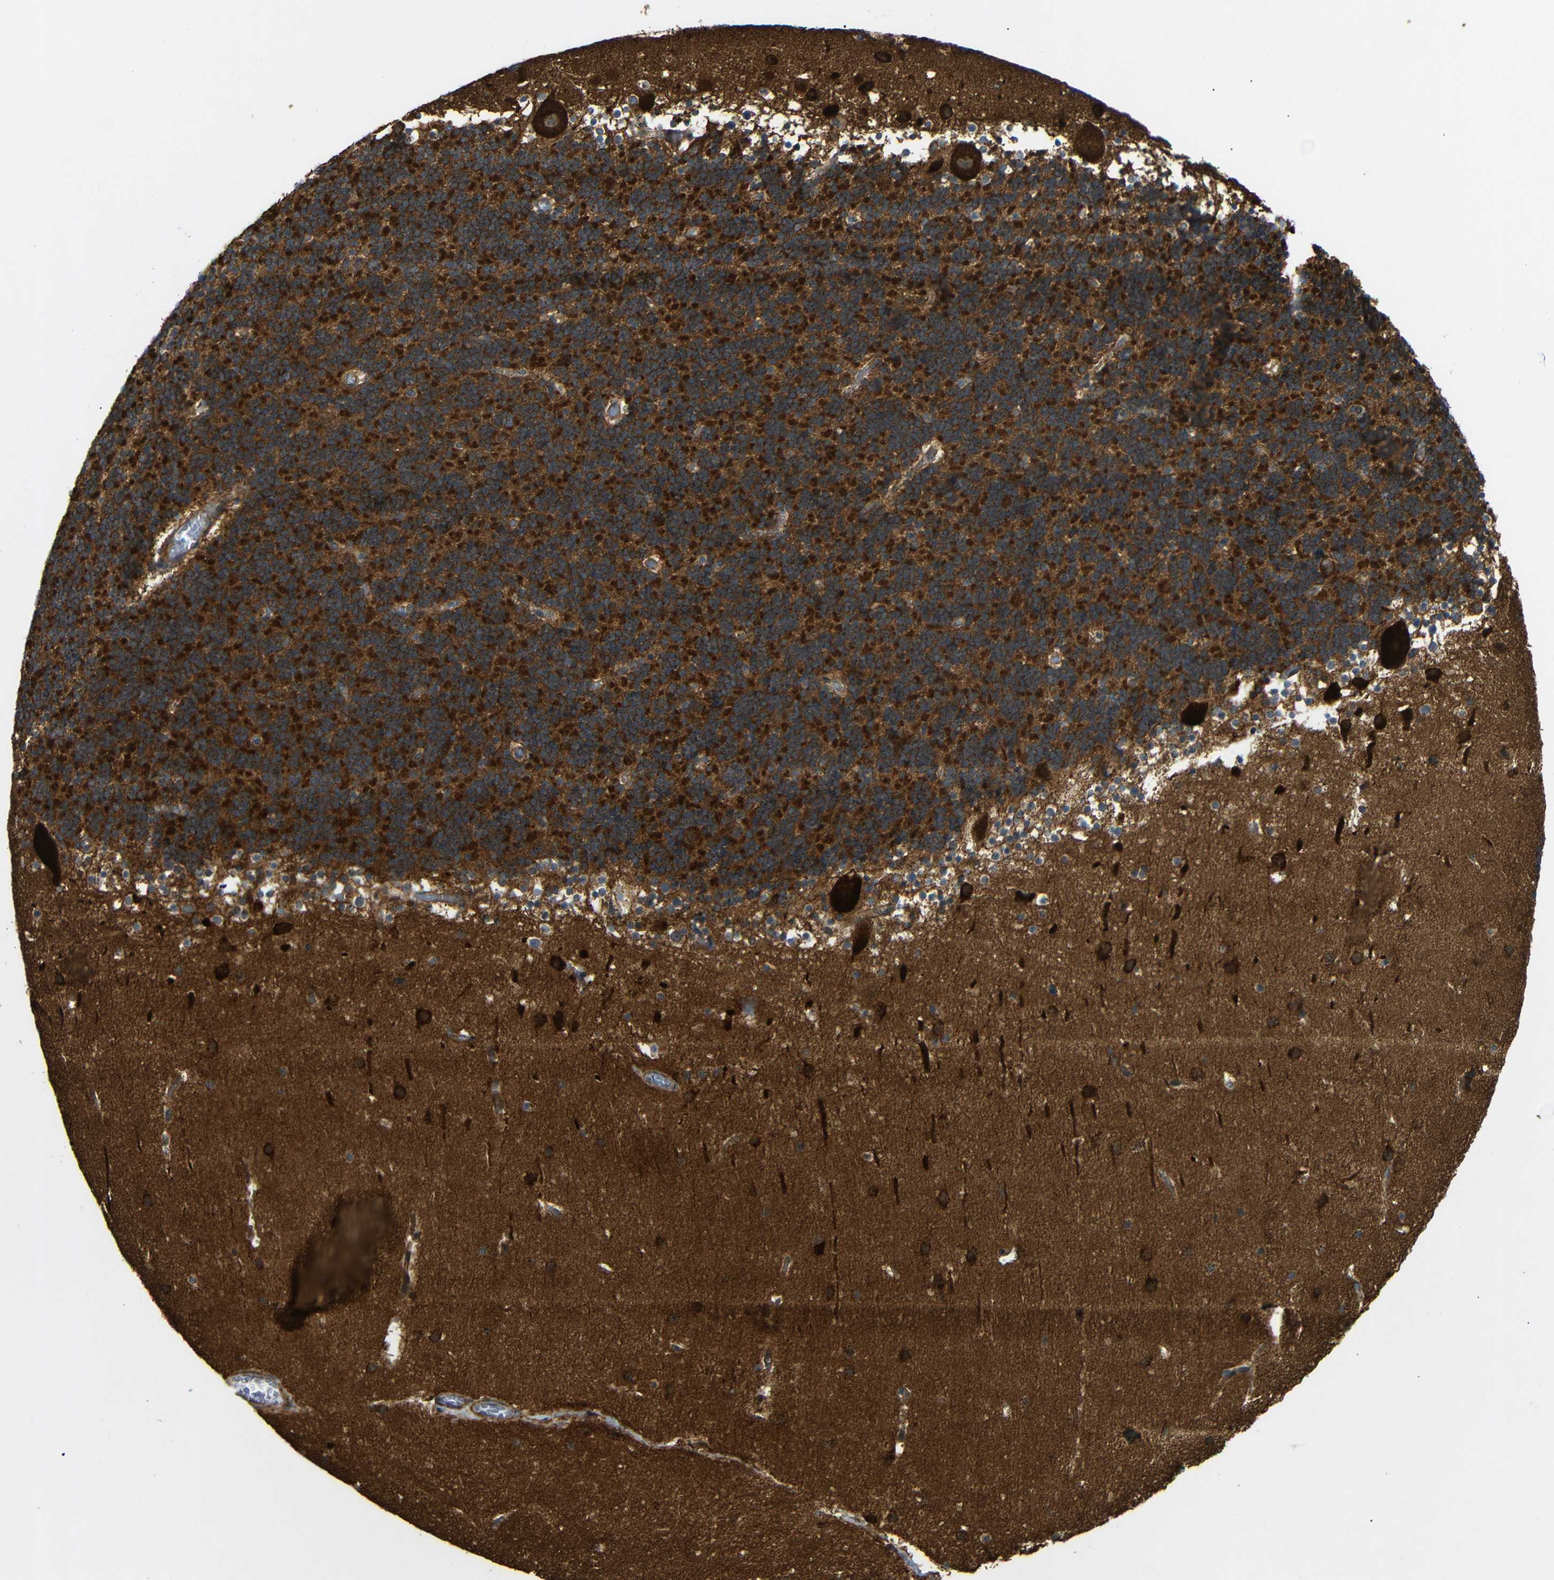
{"staining": {"intensity": "strong", "quantity": ">75%", "location": "cytoplasmic/membranous"}, "tissue": "cerebellum", "cell_type": "Cells in granular layer", "image_type": "normal", "snomed": [{"axis": "morphology", "description": "Normal tissue, NOS"}, {"axis": "topography", "description": "Cerebellum"}], "caption": "Strong cytoplasmic/membranous positivity is seen in about >75% of cells in granular layer in normal cerebellum.", "gene": "KANK4", "patient": {"sex": "male", "age": 45}}